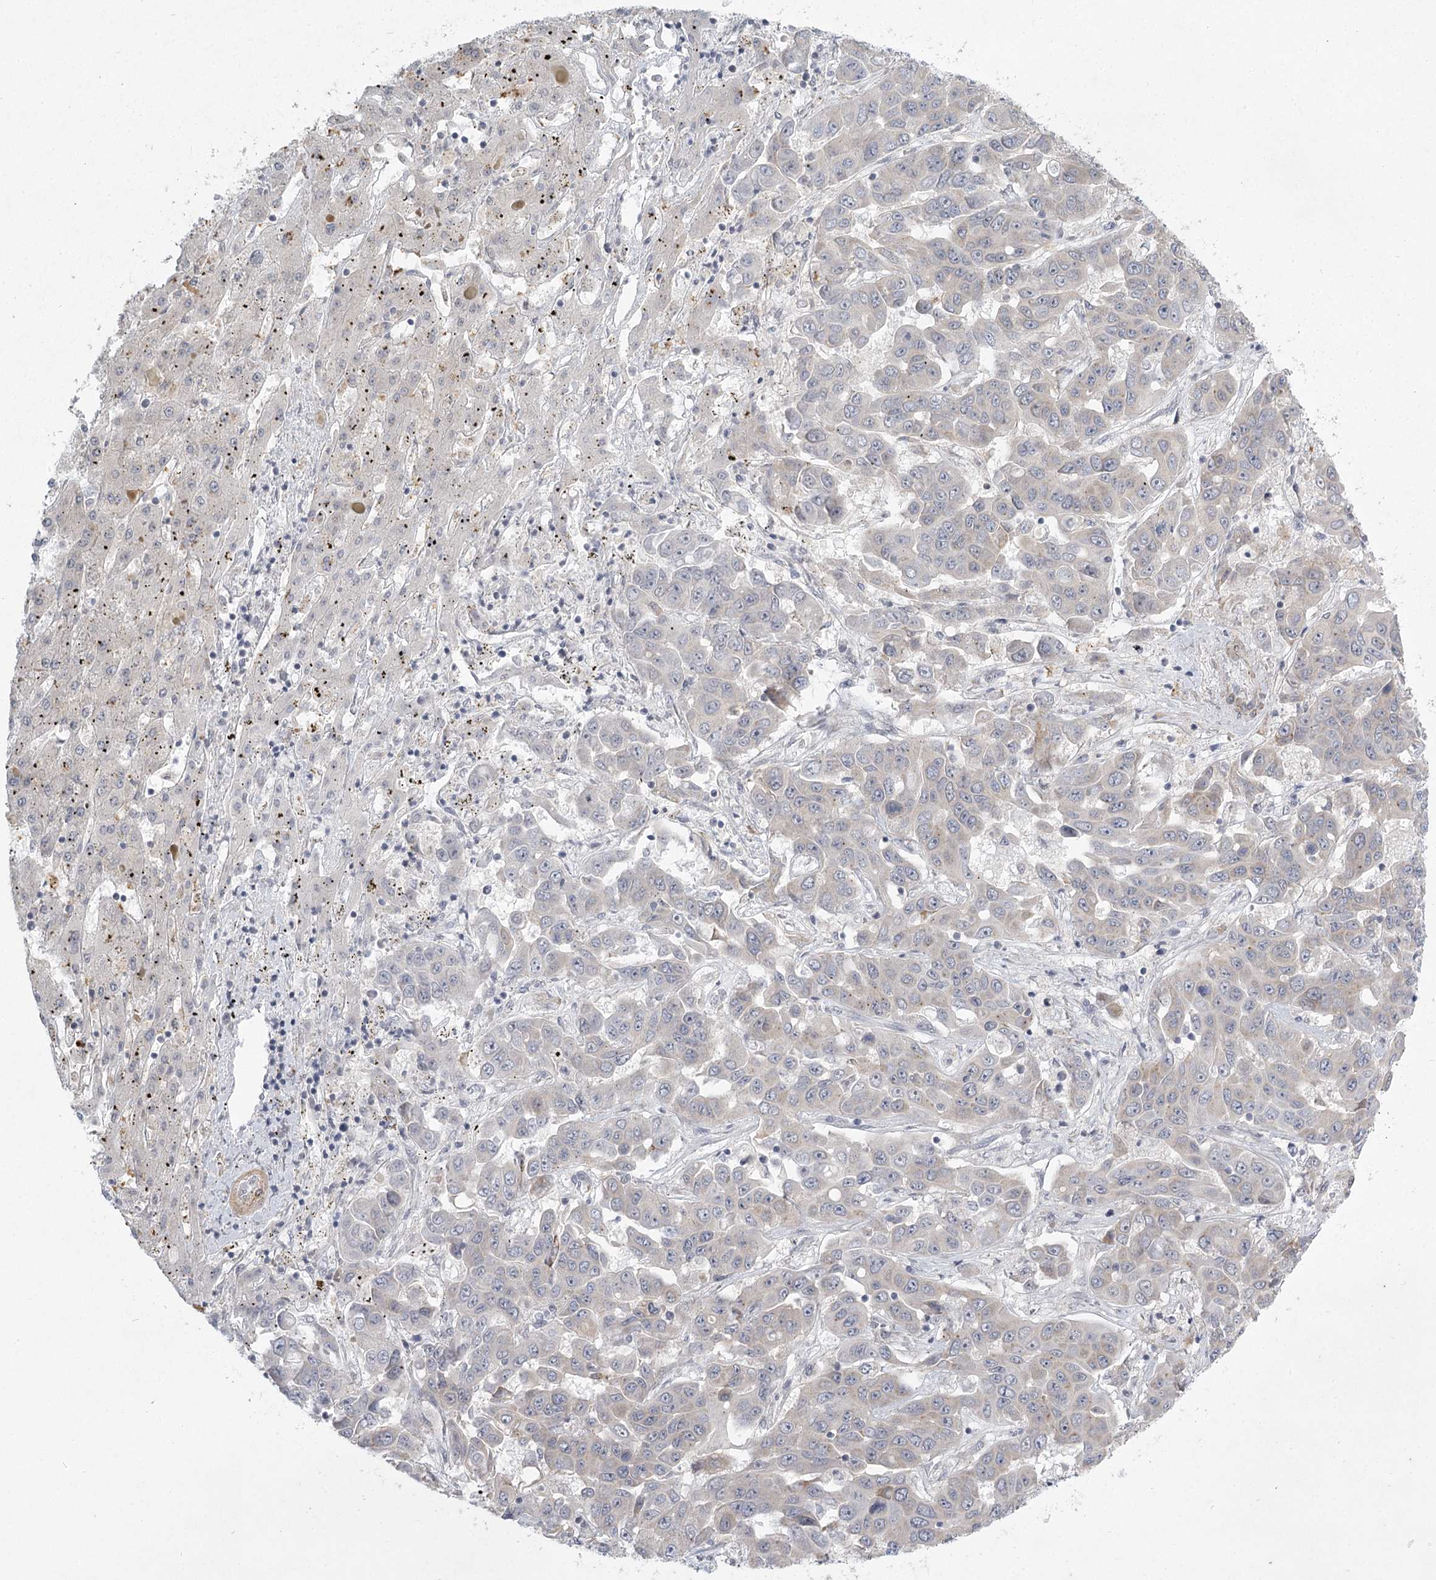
{"staining": {"intensity": "weak", "quantity": "<25%", "location": "cytoplasmic/membranous"}, "tissue": "liver cancer", "cell_type": "Tumor cells", "image_type": "cancer", "snomed": [{"axis": "morphology", "description": "Cholangiocarcinoma"}, {"axis": "topography", "description": "Liver"}], "caption": "Tumor cells are negative for brown protein staining in liver cholangiocarcinoma. (DAB (3,3'-diaminobenzidine) immunohistochemistry (IHC) visualized using brightfield microscopy, high magnification).", "gene": "MEPE", "patient": {"sex": "female", "age": 52}}